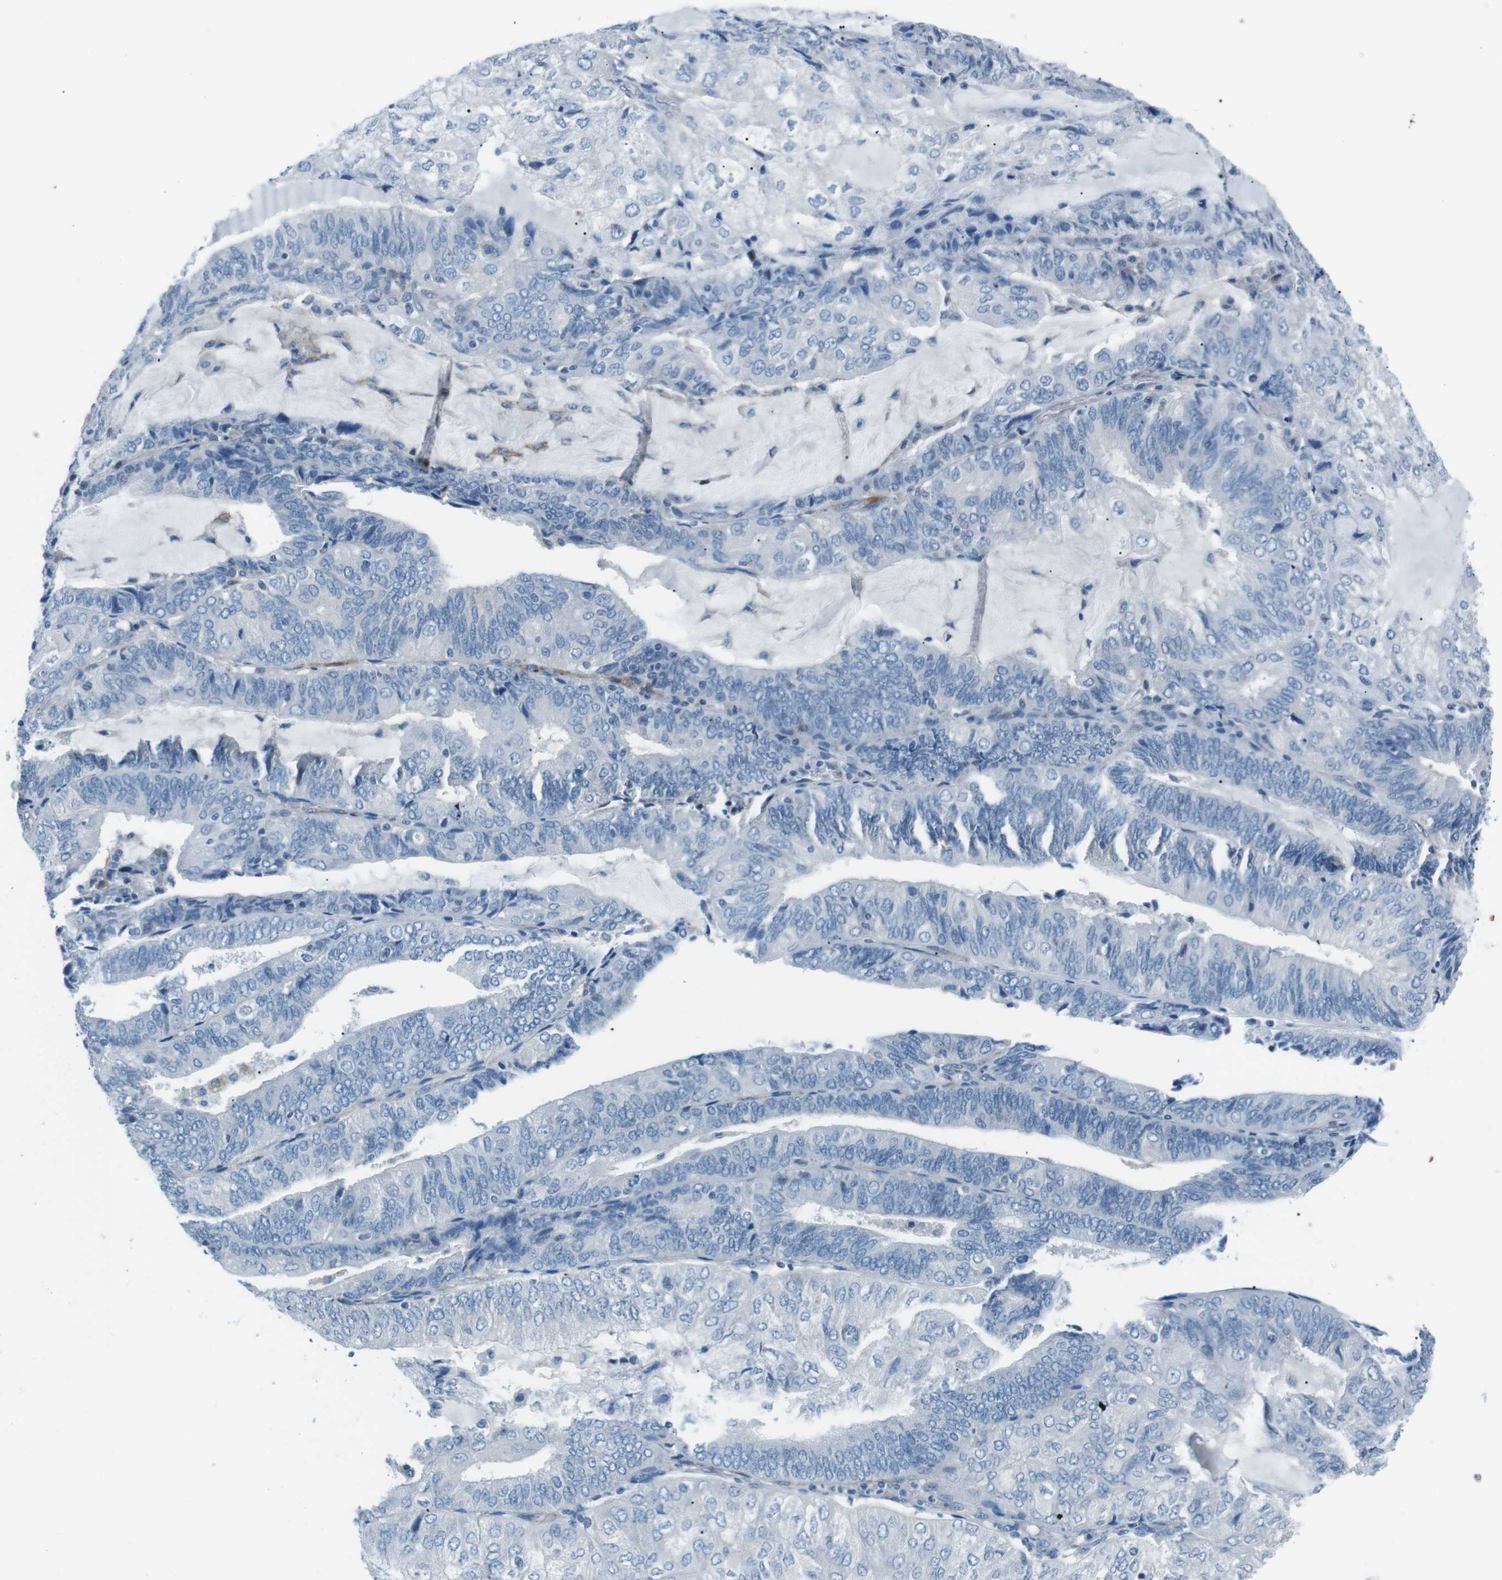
{"staining": {"intensity": "negative", "quantity": "none", "location": "none"}, "tissue": "endometrial cancer", "cell_type": "Tumor cells", "image_type": "cancer", "snomed": [{"axis": "morphology", "description": "Adenocarcinoma, NOS"}, {"axis": "topography", "description": "Endometrium"}], "caption": "Immunohistochemistry (IHC) image of neoplastic tissue: endometrial cancer (adenocarcinoma) stained with DAB (3,3'-diaminobenzidine) exhibits no significant protein staining in tumor cells.", "gene": "CSF2RA", "patient": {"sex": "female", "age": 81}}